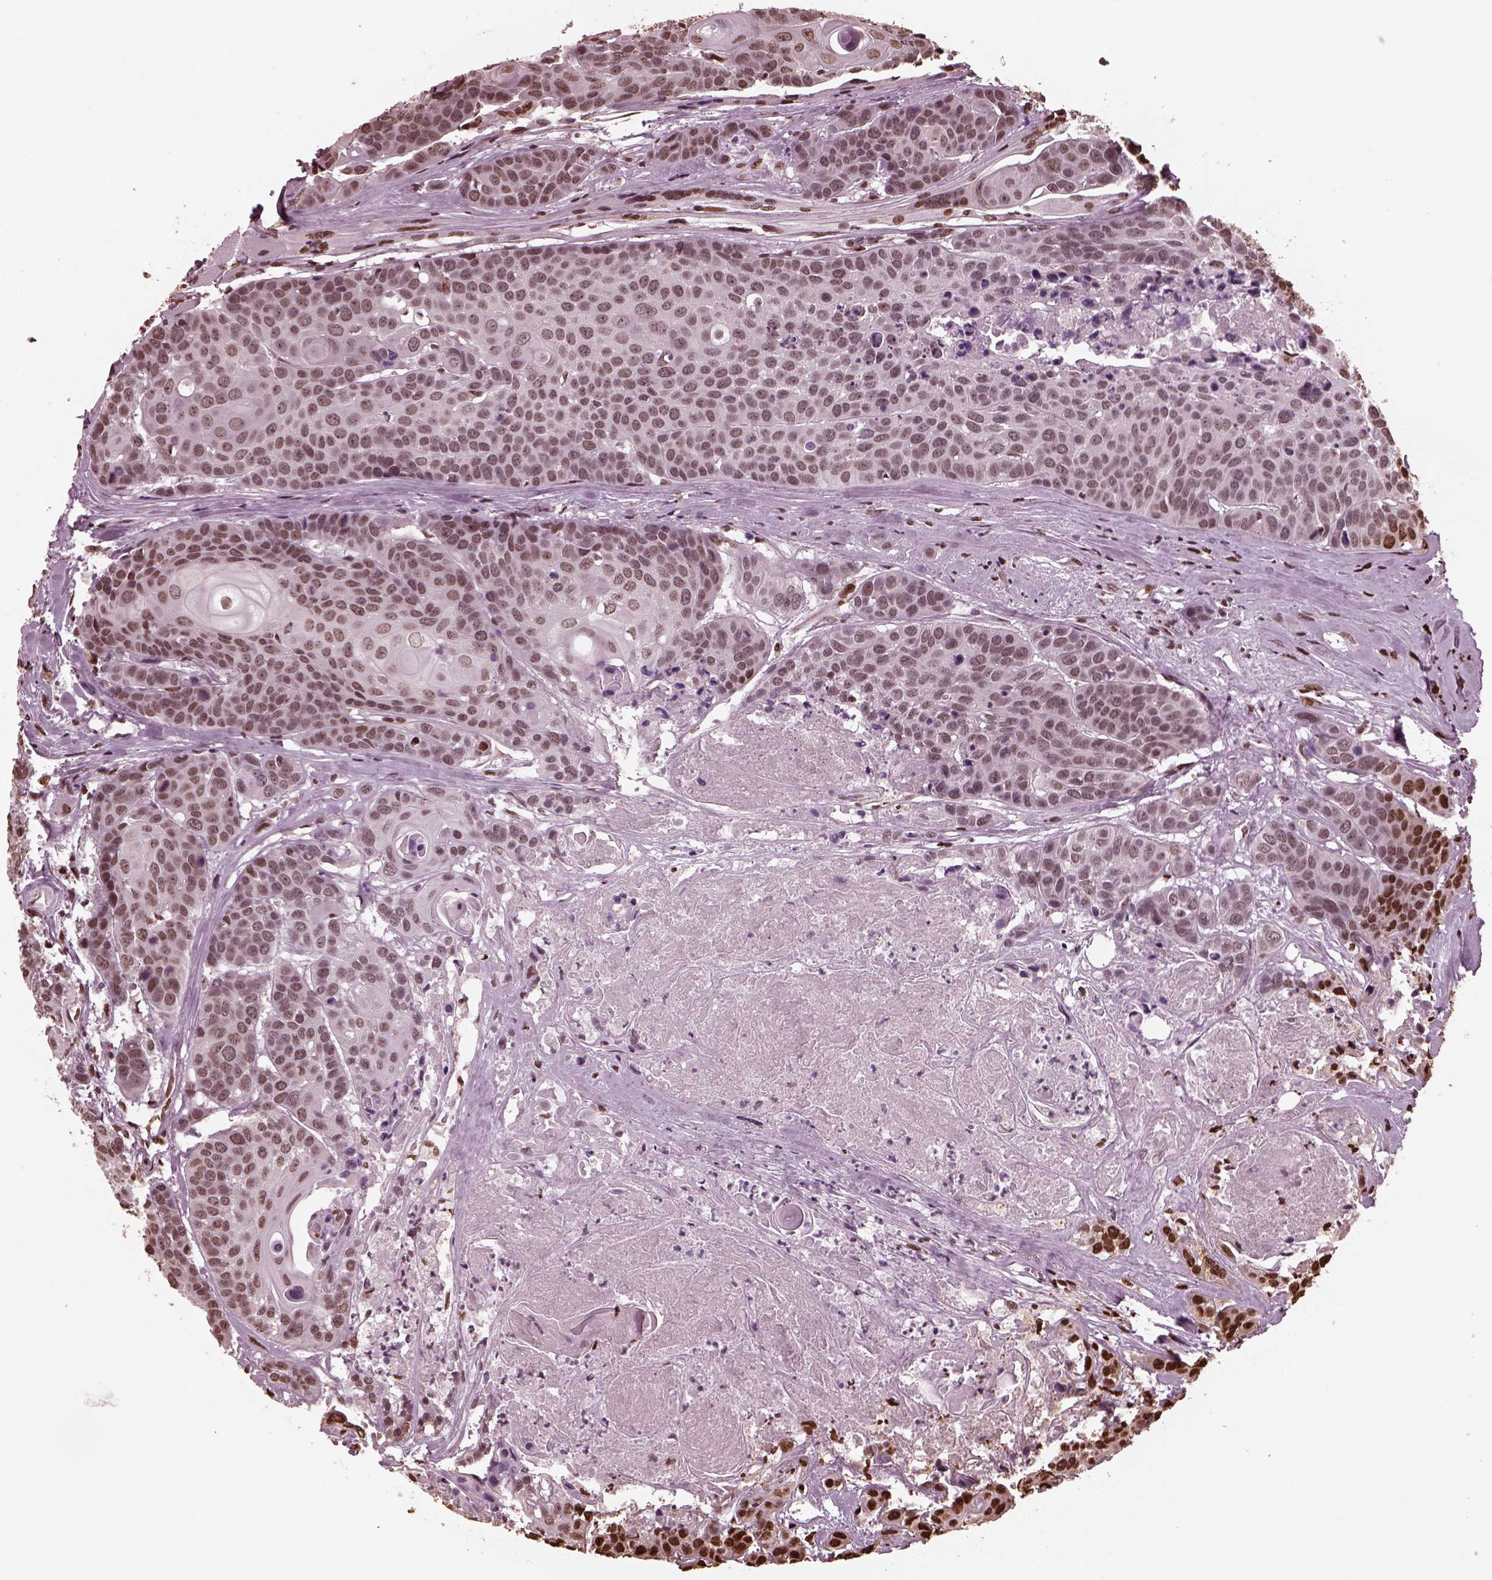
{"staining": {"intensity": "strong", "quantity": "<25%", "location": "nuclear"}, "tissue": "head and neck cancer", "cell_type": "Tumor cells", "image_type": "cancer", "snomed": [{"axis": "morphology", "description": "Squamous cell carcinoma, NOS"}, {"axis": "topography", "description": "Oral tissue"}, {"axis": "topography", "description": "Head-Neck"}], "caption": "Tumor cells show medium levels of strong nuclear staining in about <25% of cells in head and neck squamous cell carcinoma.", "gene": "NSD1", "patient": {"sex": "male", "age": 56}}